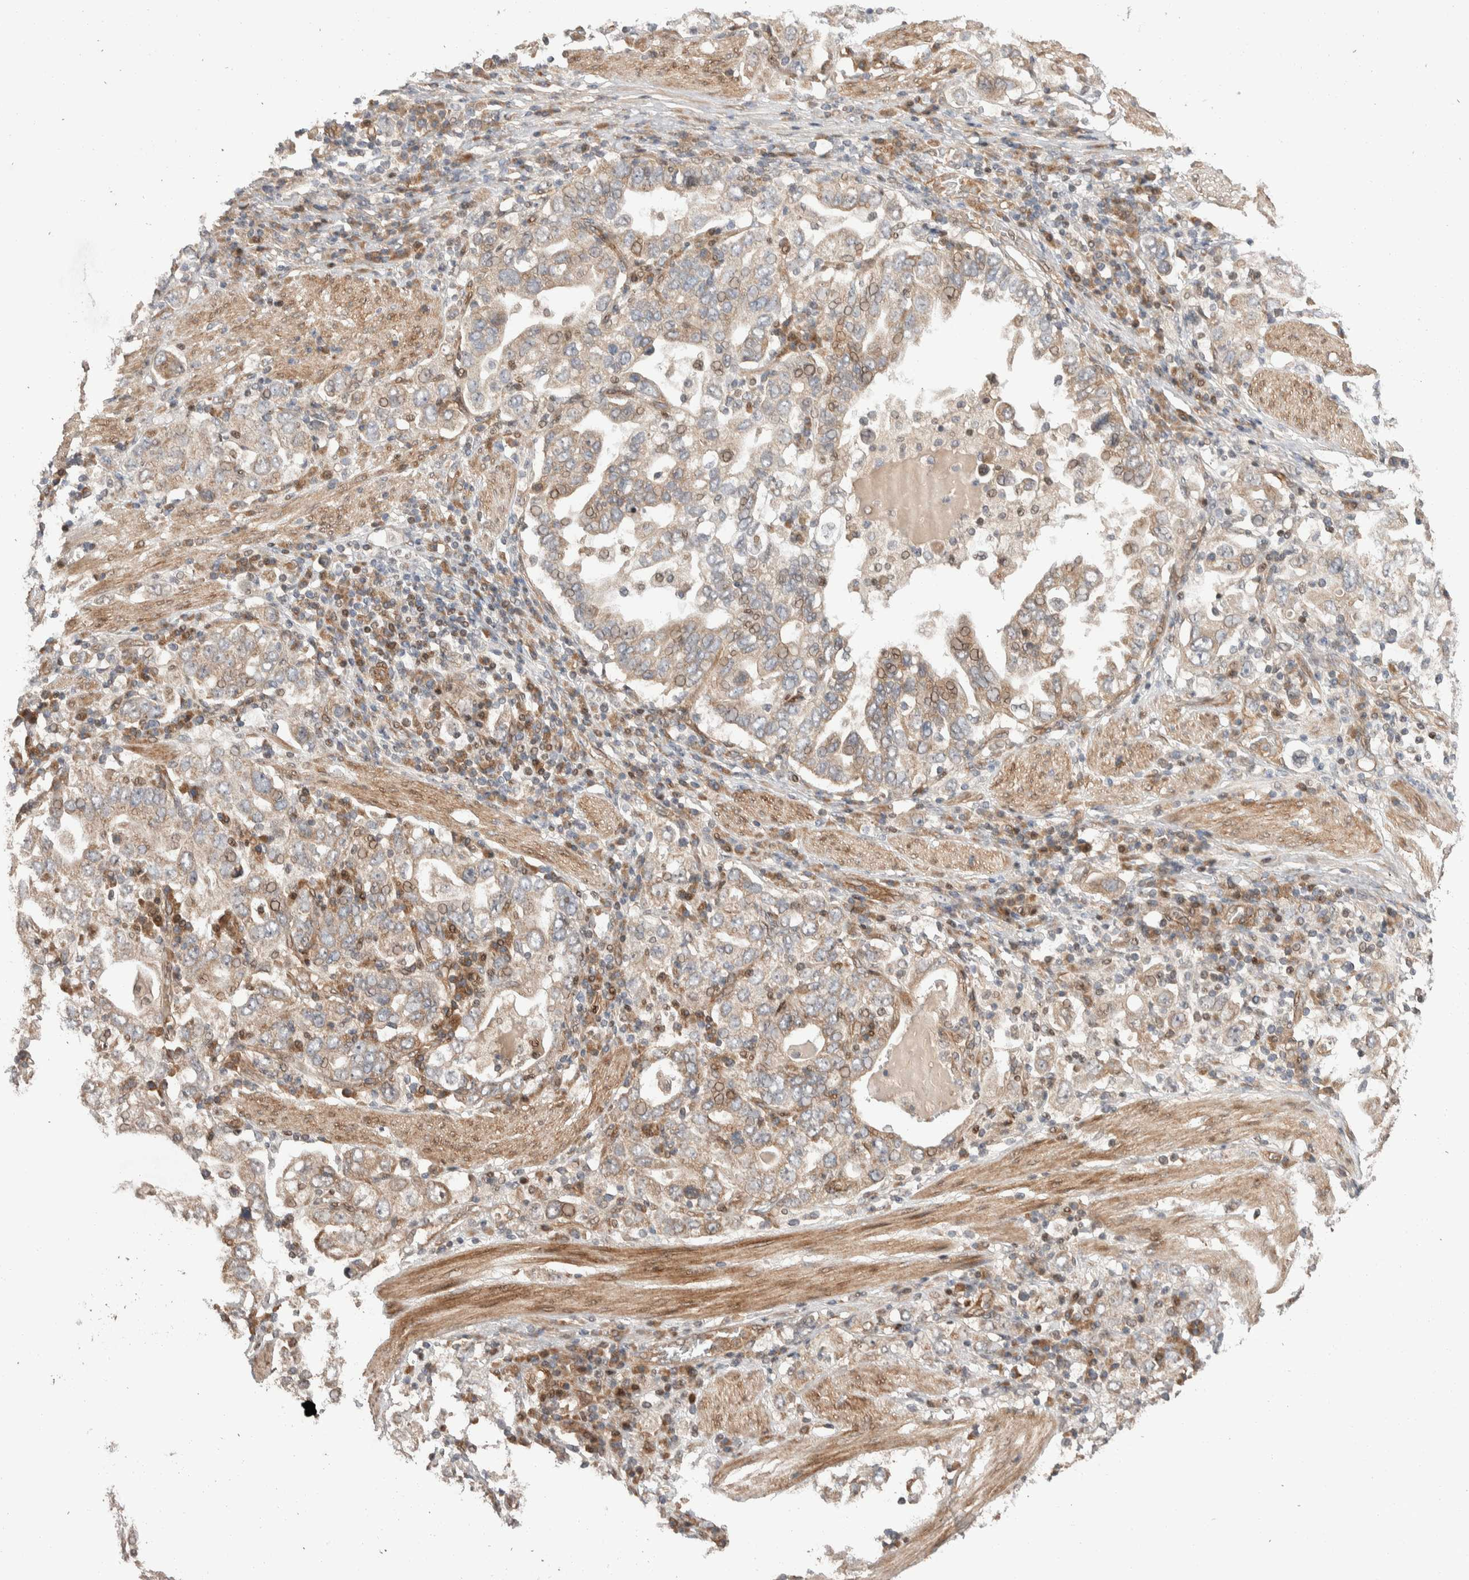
{"staining": {"intensity": "weak", "quantity": "25%-75%", "location": "cytoplasmic/membranous"}, "tissue": "stomach cancer", "cell_type": "Tumor cells", "image_type": "cancer", "snomed": [{"axis": "morphology", "description": "Adenocarcinoma, NOS"}, {"axis": "topography", "description": "Stomach, upper"}], "caption": "Immunohistochemistry micrograph of neoplastic tissue: human adenocarcinoma (stomach) stained using IHC reveals low levels of weak protein expression localized specifically in the cytoplasmic/membranous of tumor cells, appearing as a cytoplasmic/membranous brown color.", "gene": "ERC1", "patient": {"sex": "male", "age": 62}}